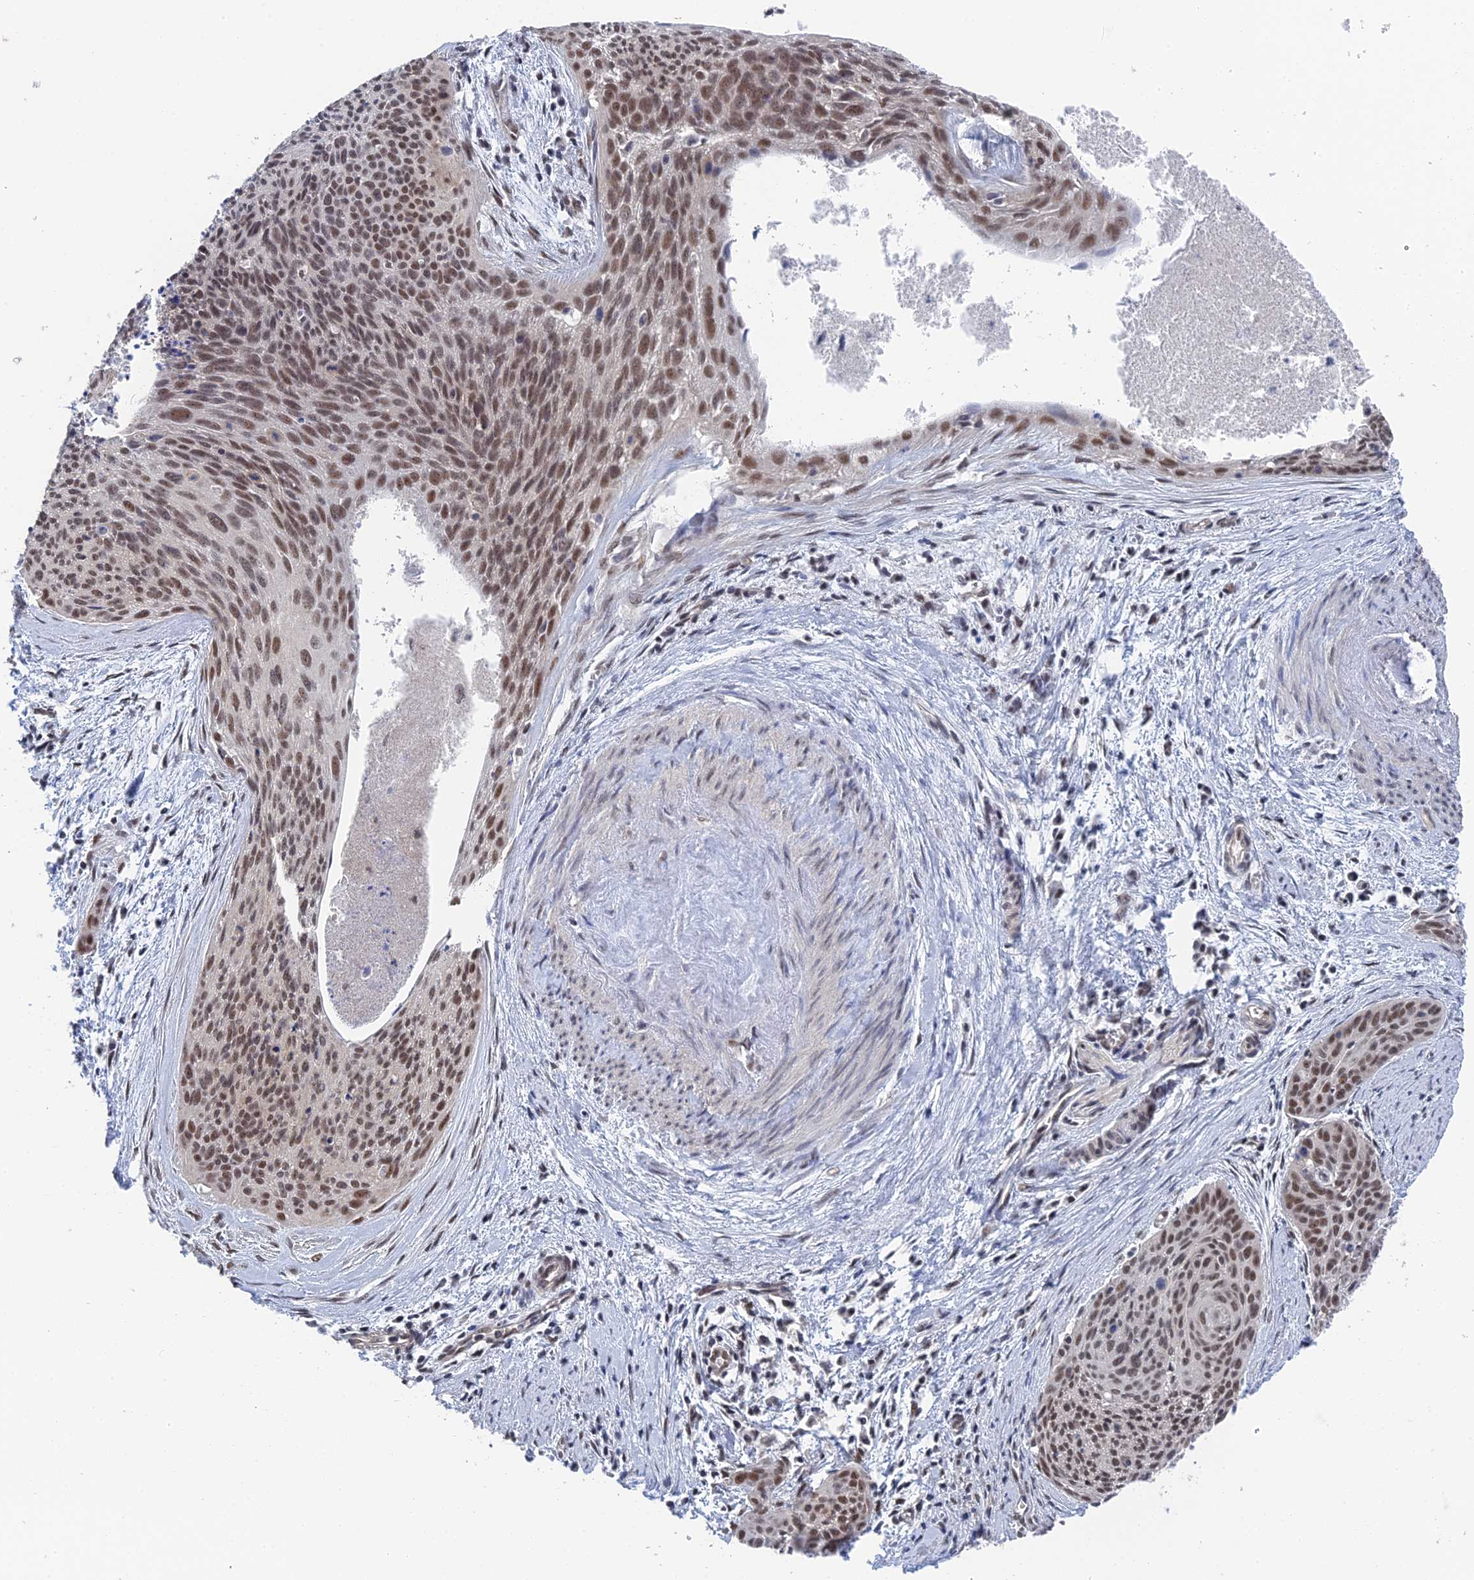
{"staining": {"intensity": "moderate", "quantity": ">75%", "location": "nuclear"}, "tissue": "cervical cancer", "cell_type": "Tumor cells", "image_type": "cancer", "snomed": [{"axis": "morphology", "description": "Squamous cell carcinoma, NOS"}, {"axis": "topography", "description": "Cervix"}], "caption": "Immunohistochemical staining of cervical cancer (squamous cell carcinoma) exhibits medium levels of moderate nuclear staining in approximately >75% of tumor cells.", "gene": "TSSC4", "patient": {"sex": "female", "age": 55}}